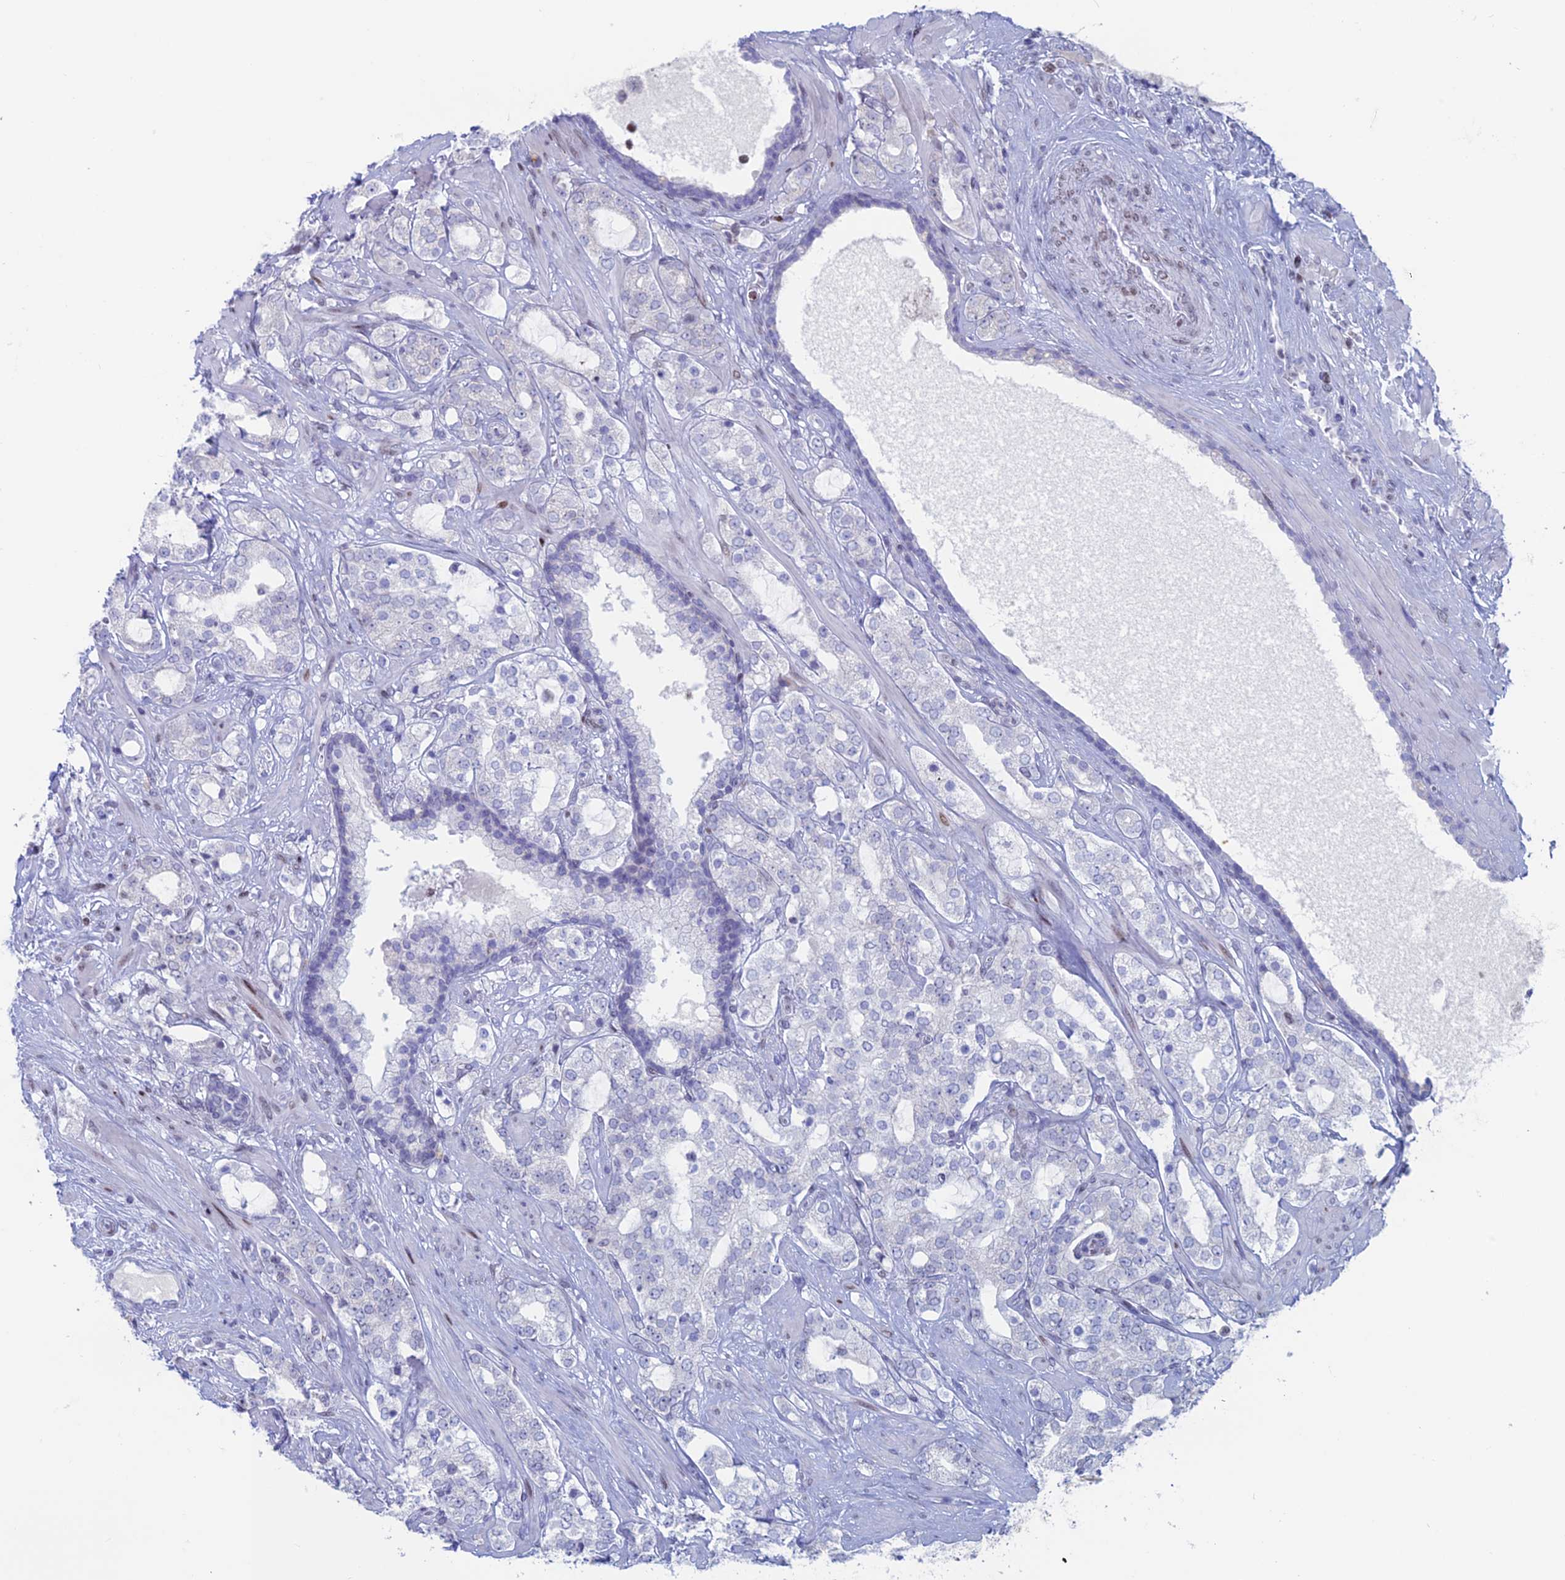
{"staining": {"intensity": "negative", "quantity": "none", "location": "none"}, "tissue": "prostate cancer", "cell_type": "Tumor cells", "image_type": "cancer", "snomed": [{"axis": "morphology", "description": "Adenocarcinoma, High grade"}, {"axis": "topography", "description": "Prostate"}], "caption": "Histopathology image shows no protein positivity in tumor cells of adenocarcinoma (high-grade) (prostate) tissue. The staining is performed using DAB (3,3'-diaminobenzidine) brown chromogen with nuclei counter-stained in using hematoxylin.", "gene": "CERS6", "patient": {"sex": "male", "age": 64}}